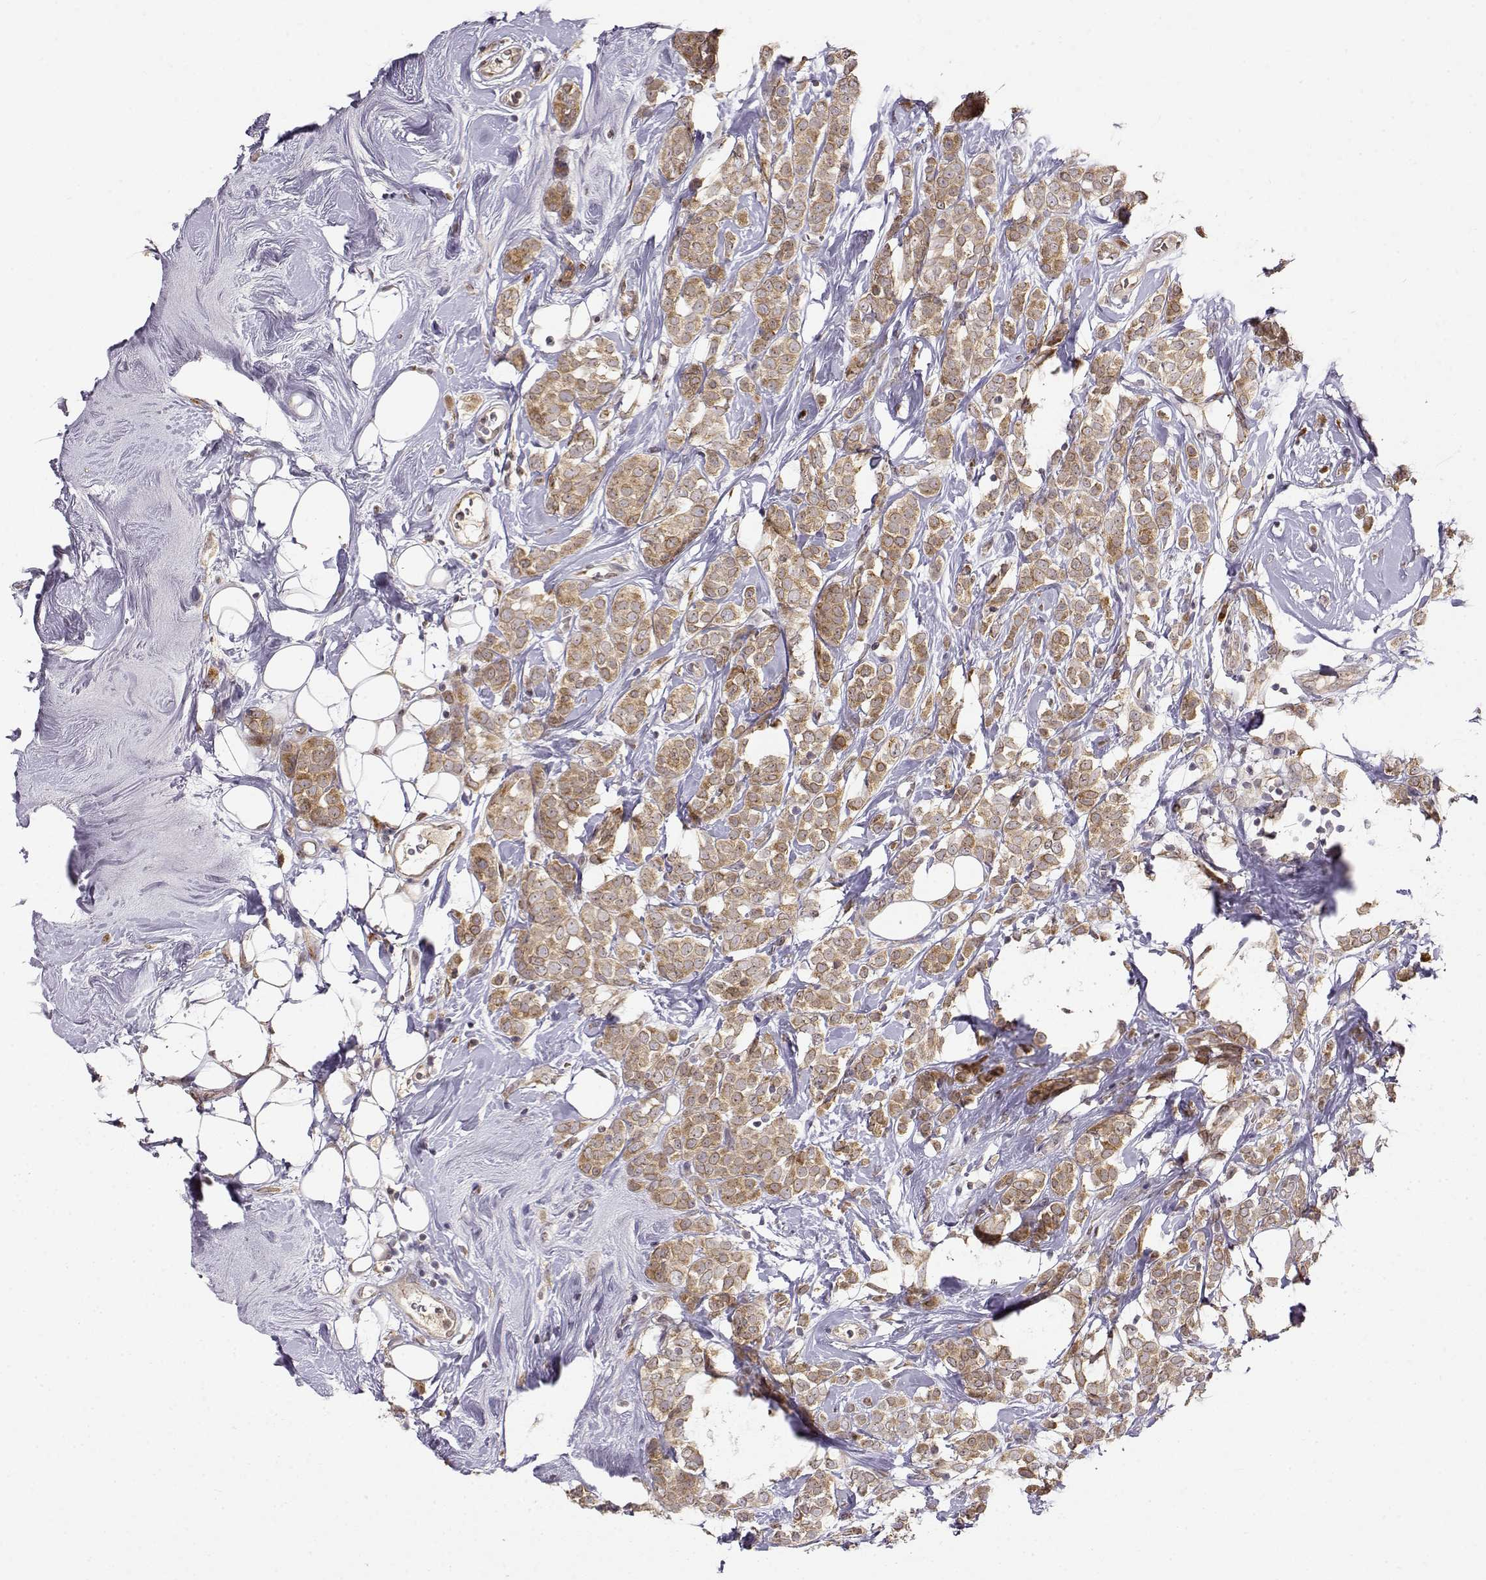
{"staining": {"intensity": "moderate", "quantity": ">75%", "location": "cytoplasmic/membranous"}, "tissue": "breast cancer", "cell_type": "Tumor cells", "image_type": "cancer", "snomed": [{"axis": "morphology", "description": "Lobular carcinoma"}, {"axis": "topography", "description": "Breast"}], "caption": "This image demonstrates lobular carcinoma (breast) stained with IHC to label a protein in brown. The cytoplasmic/membranous of tumor cells show moderate positivity for the protein. Nuclei are counter-stained blue.", "gene": "ERGIC2", "patient": {"sex": "female", "age": 49}}